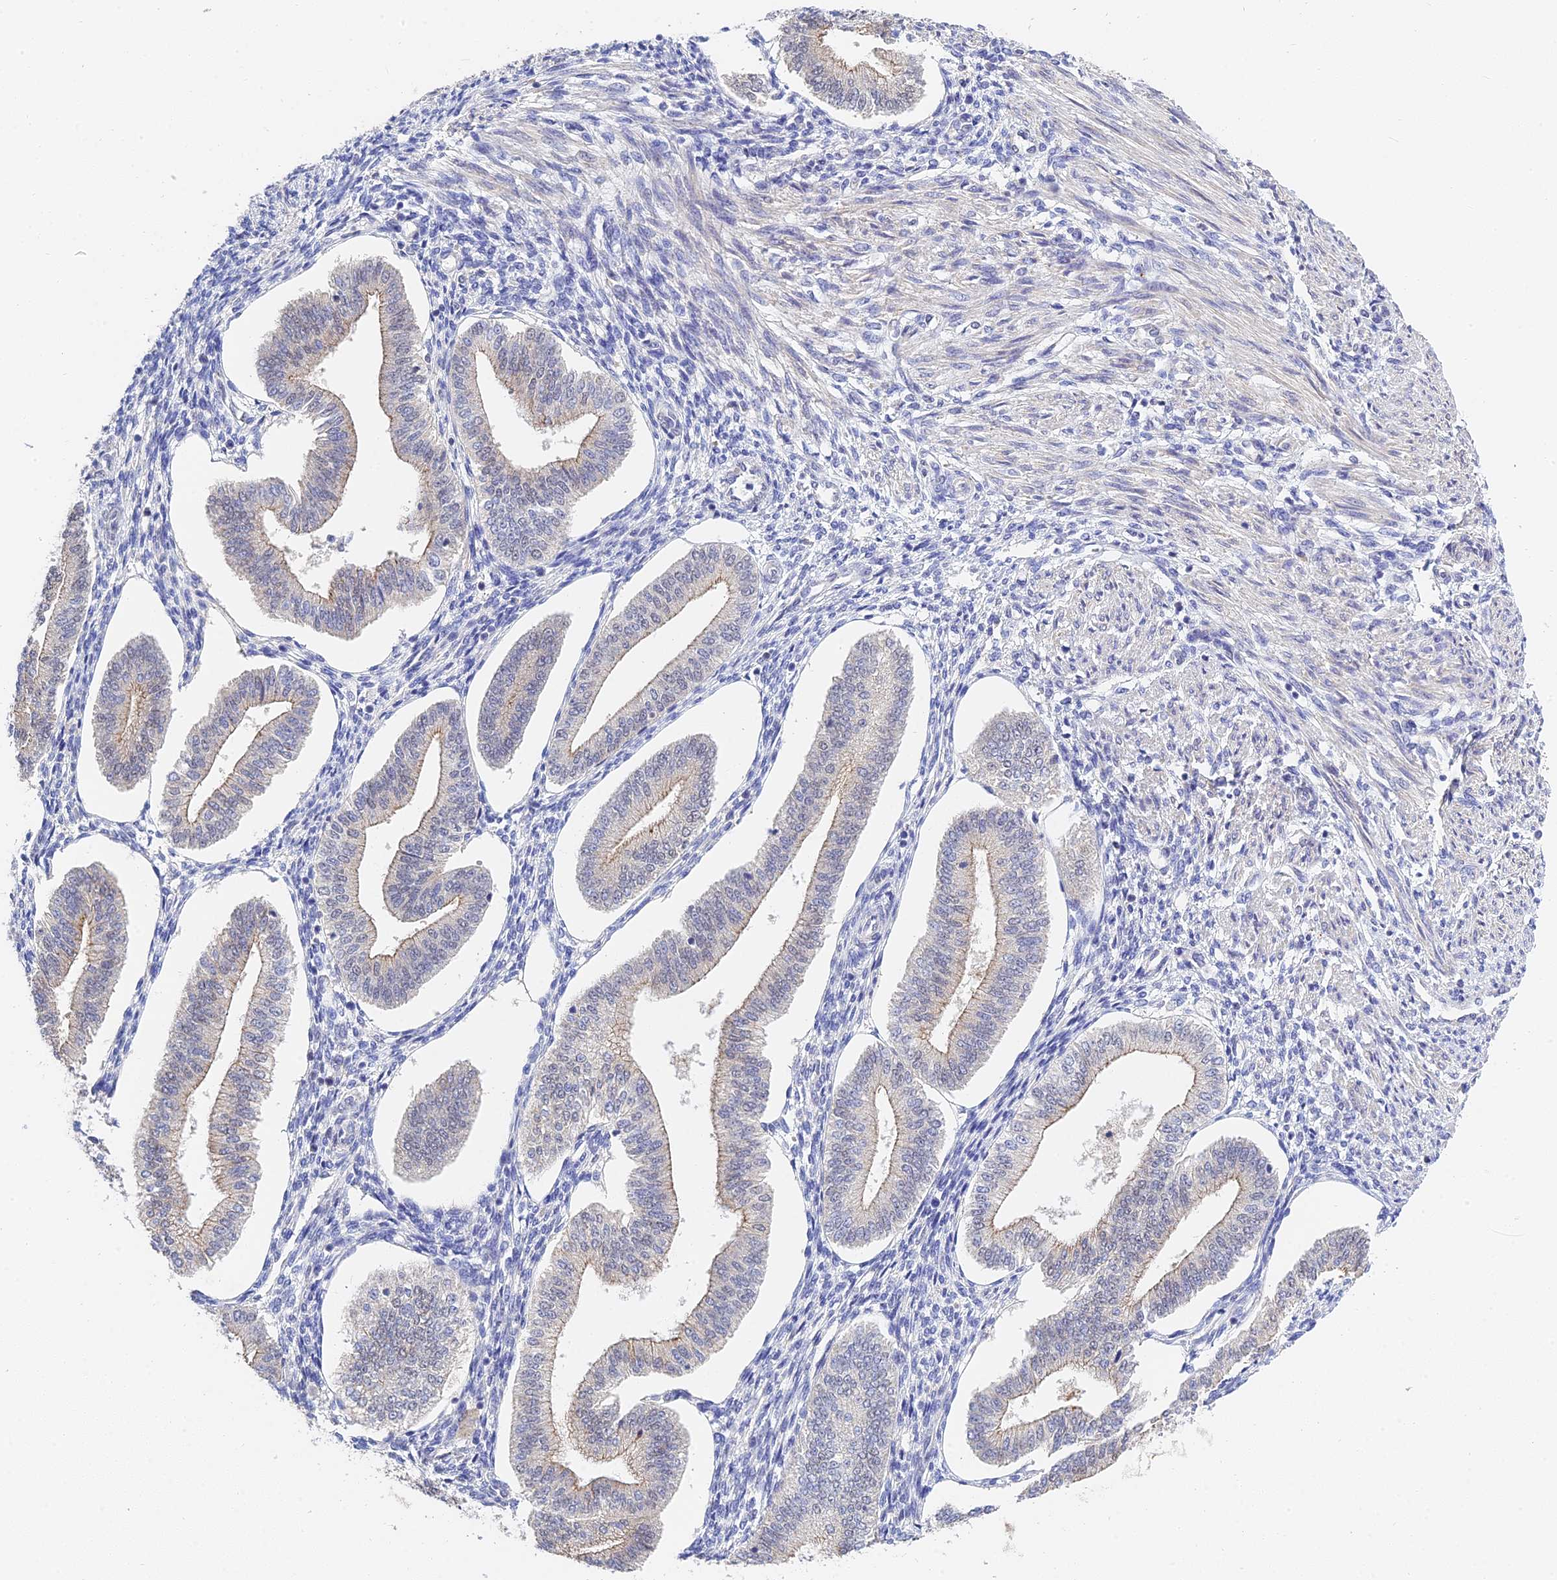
{"staining": {"intensity": "negative", "quantity": "none", "location": "none"}, "tissue": "endometrium", "cell_type": "Cells in endometrial stroma", "image_type": "normal", "snomed": [{"axis": "morphology", "description": "Normal tissue, NOS"}, {"axis": "topography", "description": "Endometrium"}], "caption": "Unremarkable endometrium was stained to show a protein in brown. There is no significant staining in cells in endometrial stroma.", "gene": "HOXB1", "patient": {"sex": "female", "age": 34}}